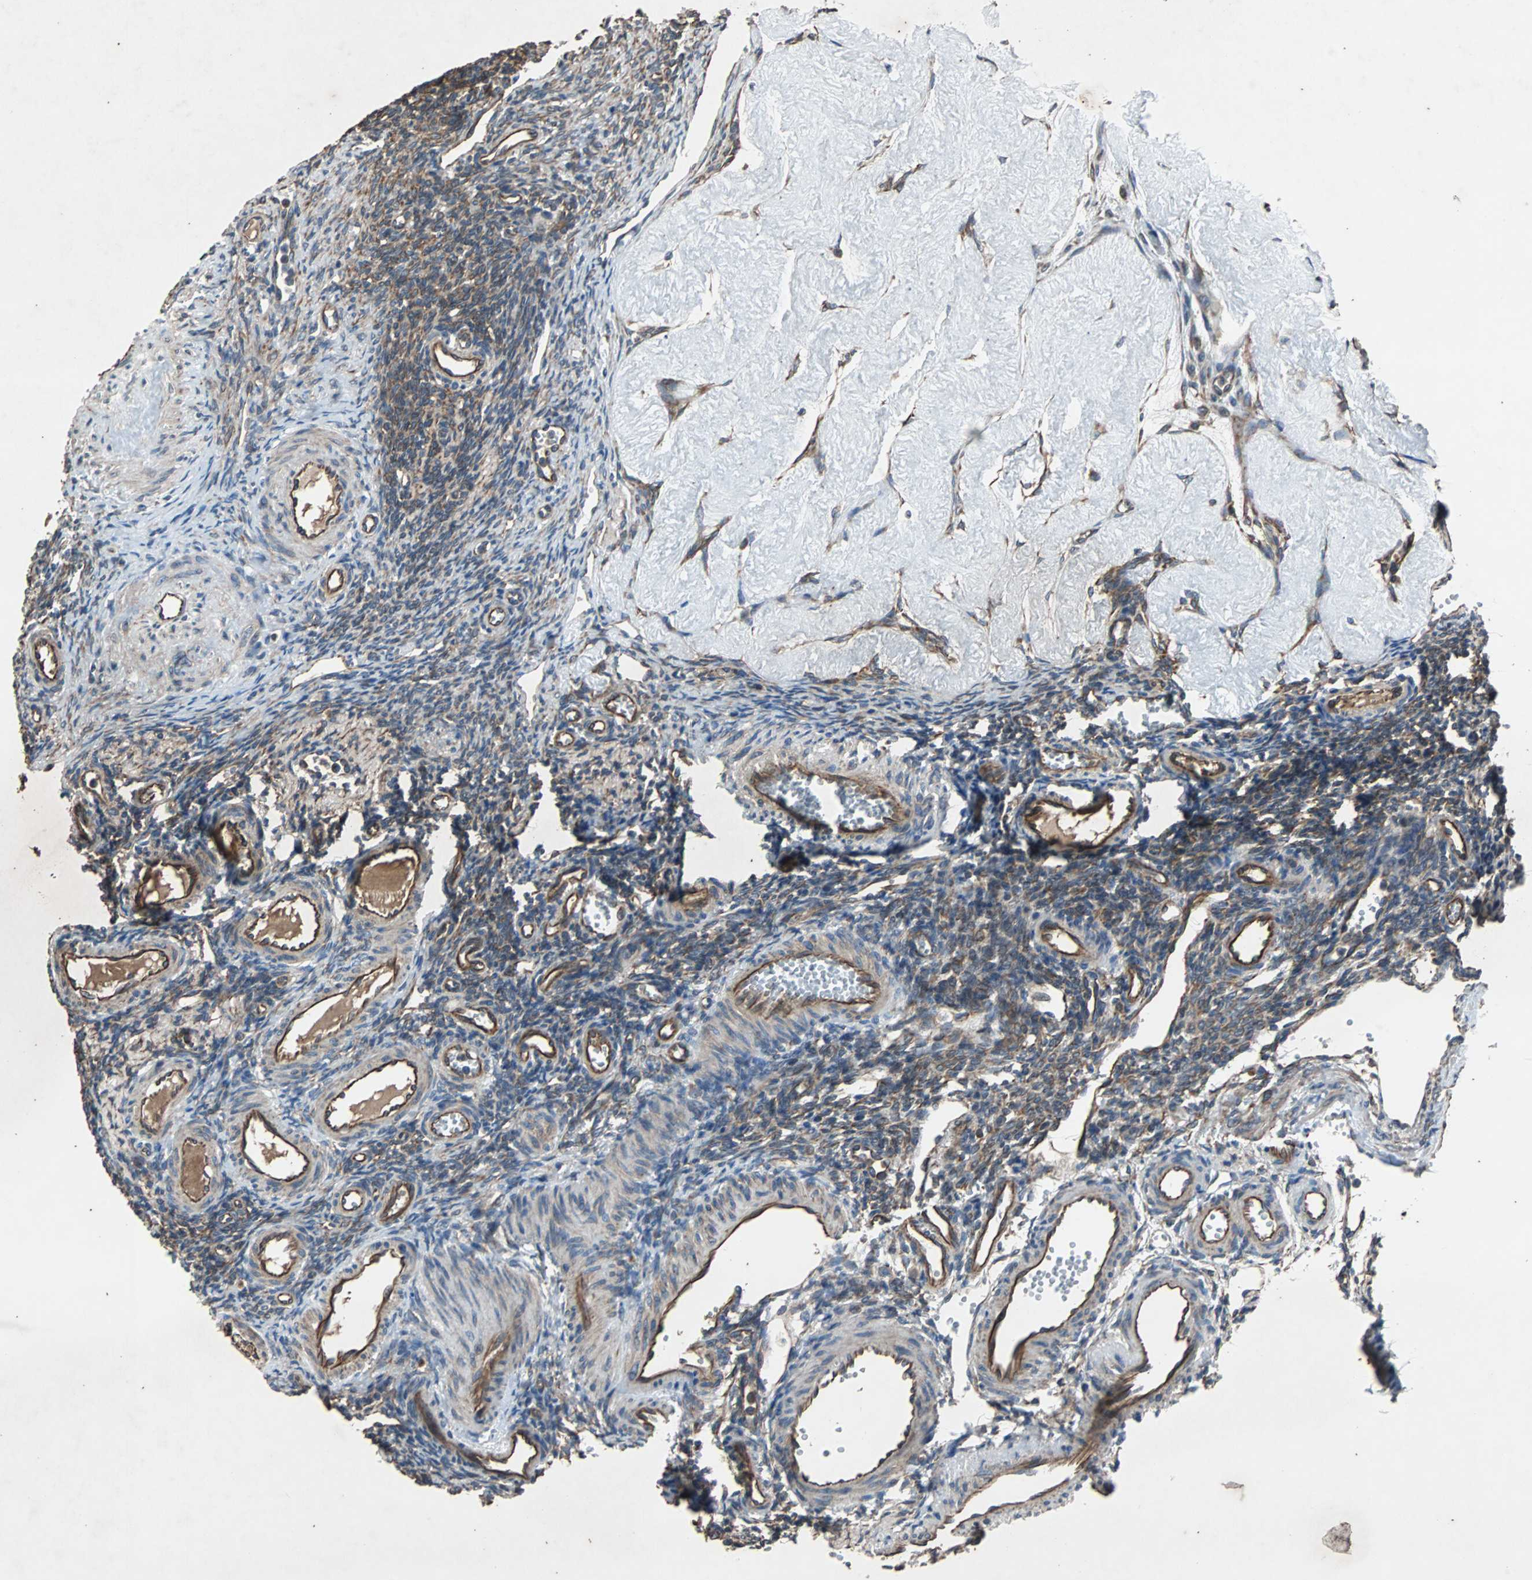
{"staining": {"intensity": "moderate", "quantity": "25%-75%", "location": "cytoplasmic/membranous"}, "tissue": "ovary", "cell_type": "Ovarian stroma cells", "image_type": "normal", "snomed": [{"axis": "morphology", "description": "Normal tissue, NOS"}, {"axis": "topography", "description": "Ovary"}], "caption": "This image reveals immunohistochemistry staining of unremarkable ovary, with medium moderate cytoplasmic/membranous staining in about 25%-75% of ovarian stroma cells.", "gene": "ACTR3", "patient": {"sex": "female", "age": 33}}